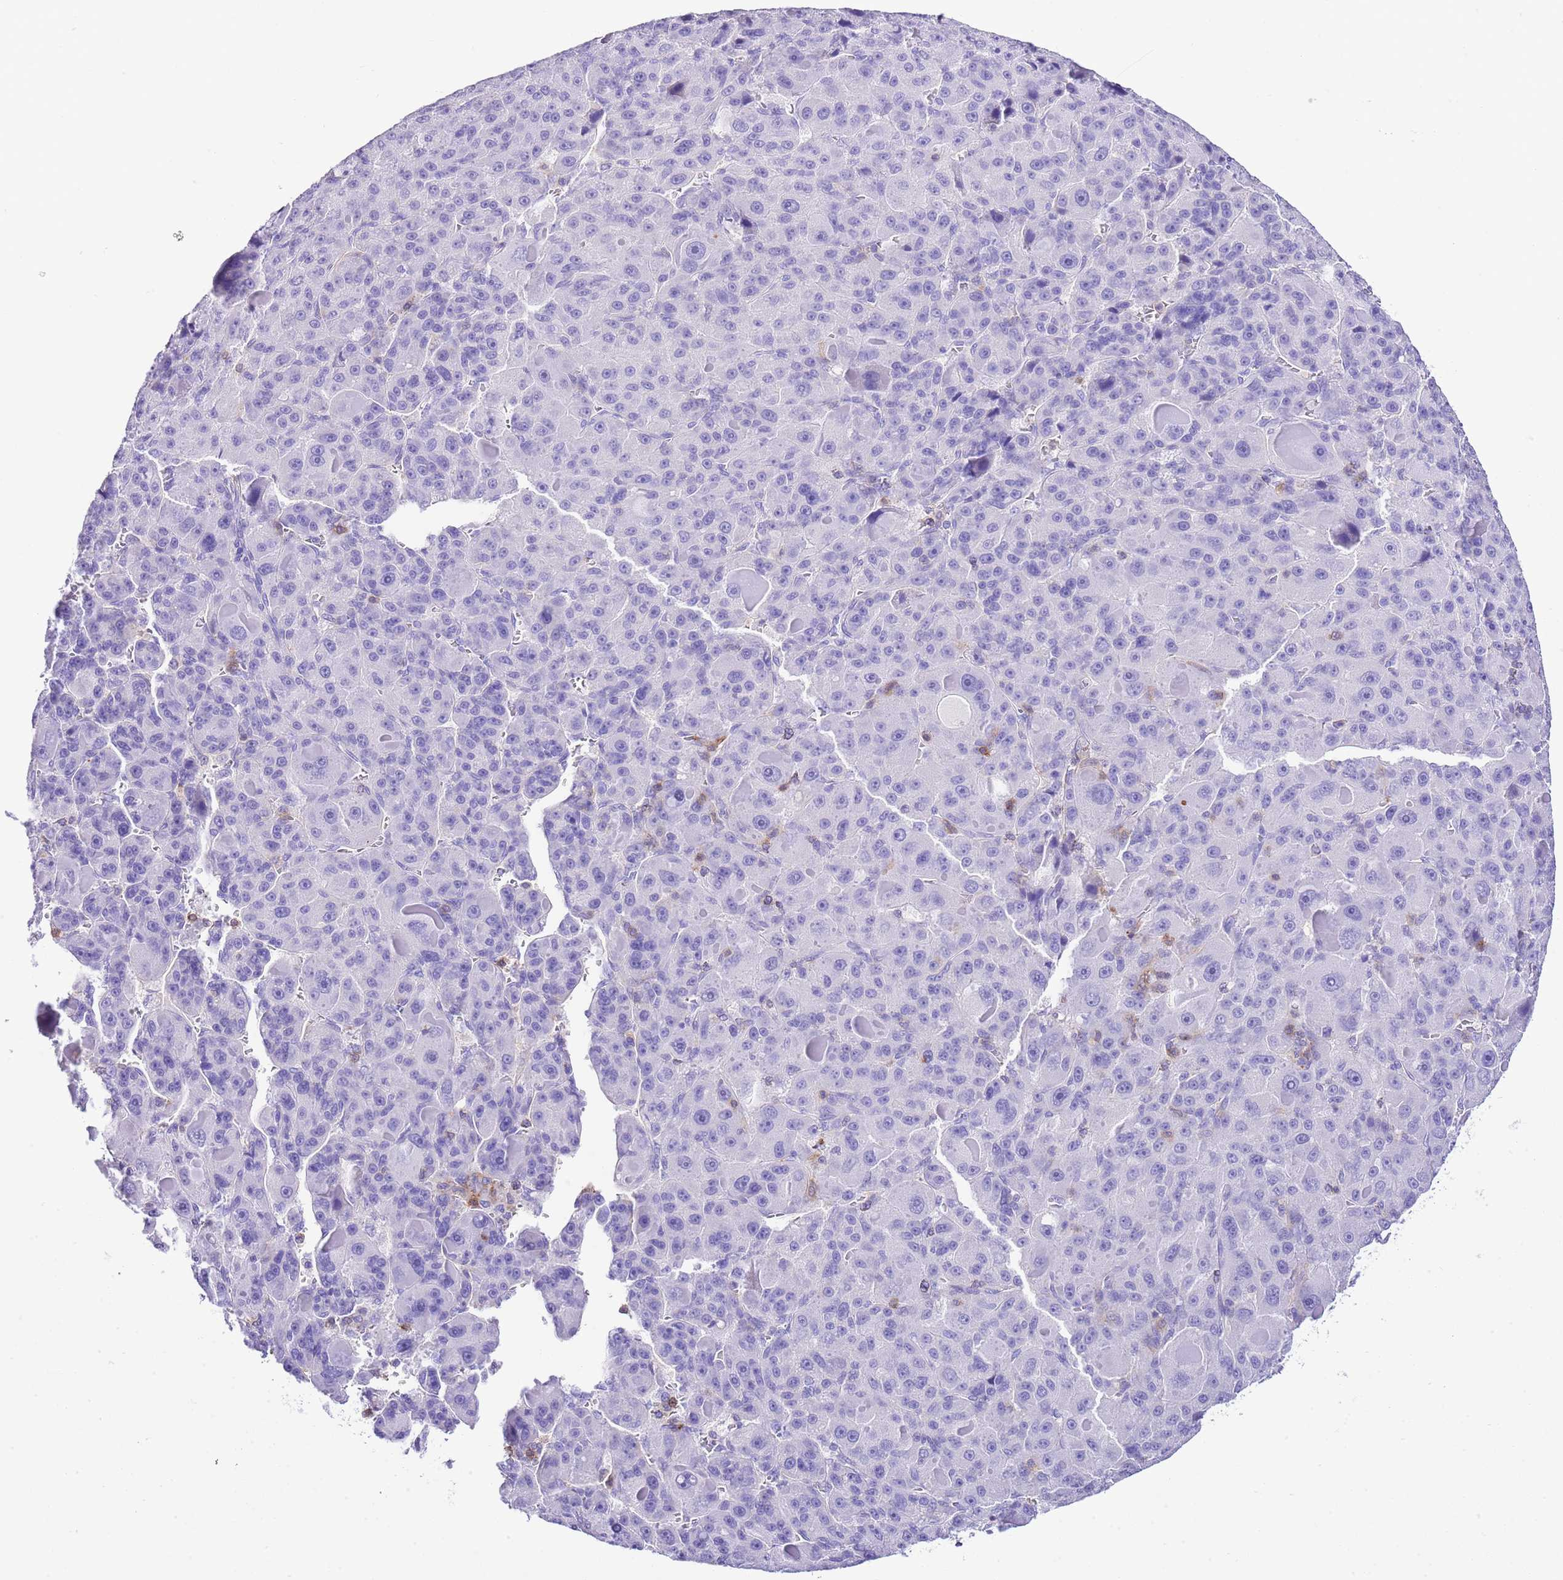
{"staining": {"intensity": "negative", "quantity": "none", "location": "none"}, "tissue": "liver cancer", "cell_type": "Tumor cells", "image_type": "cancer", "snomed": [{"axis": "morphology", "description": "Carcinoma, Hepatocellular, NOS"}, {"axis": "topography", "description": "Liver"}], "caption": "This histopathology image is of liver cancer stained with immunohistochemistry (IHC) to label a protein in brown with the nuclei are counter-stained blue. There is no staining in tumor cells. Nuclei are stained in blue.", "gene": "CNN2", "patient": {"sex": "male", "age": 76}}